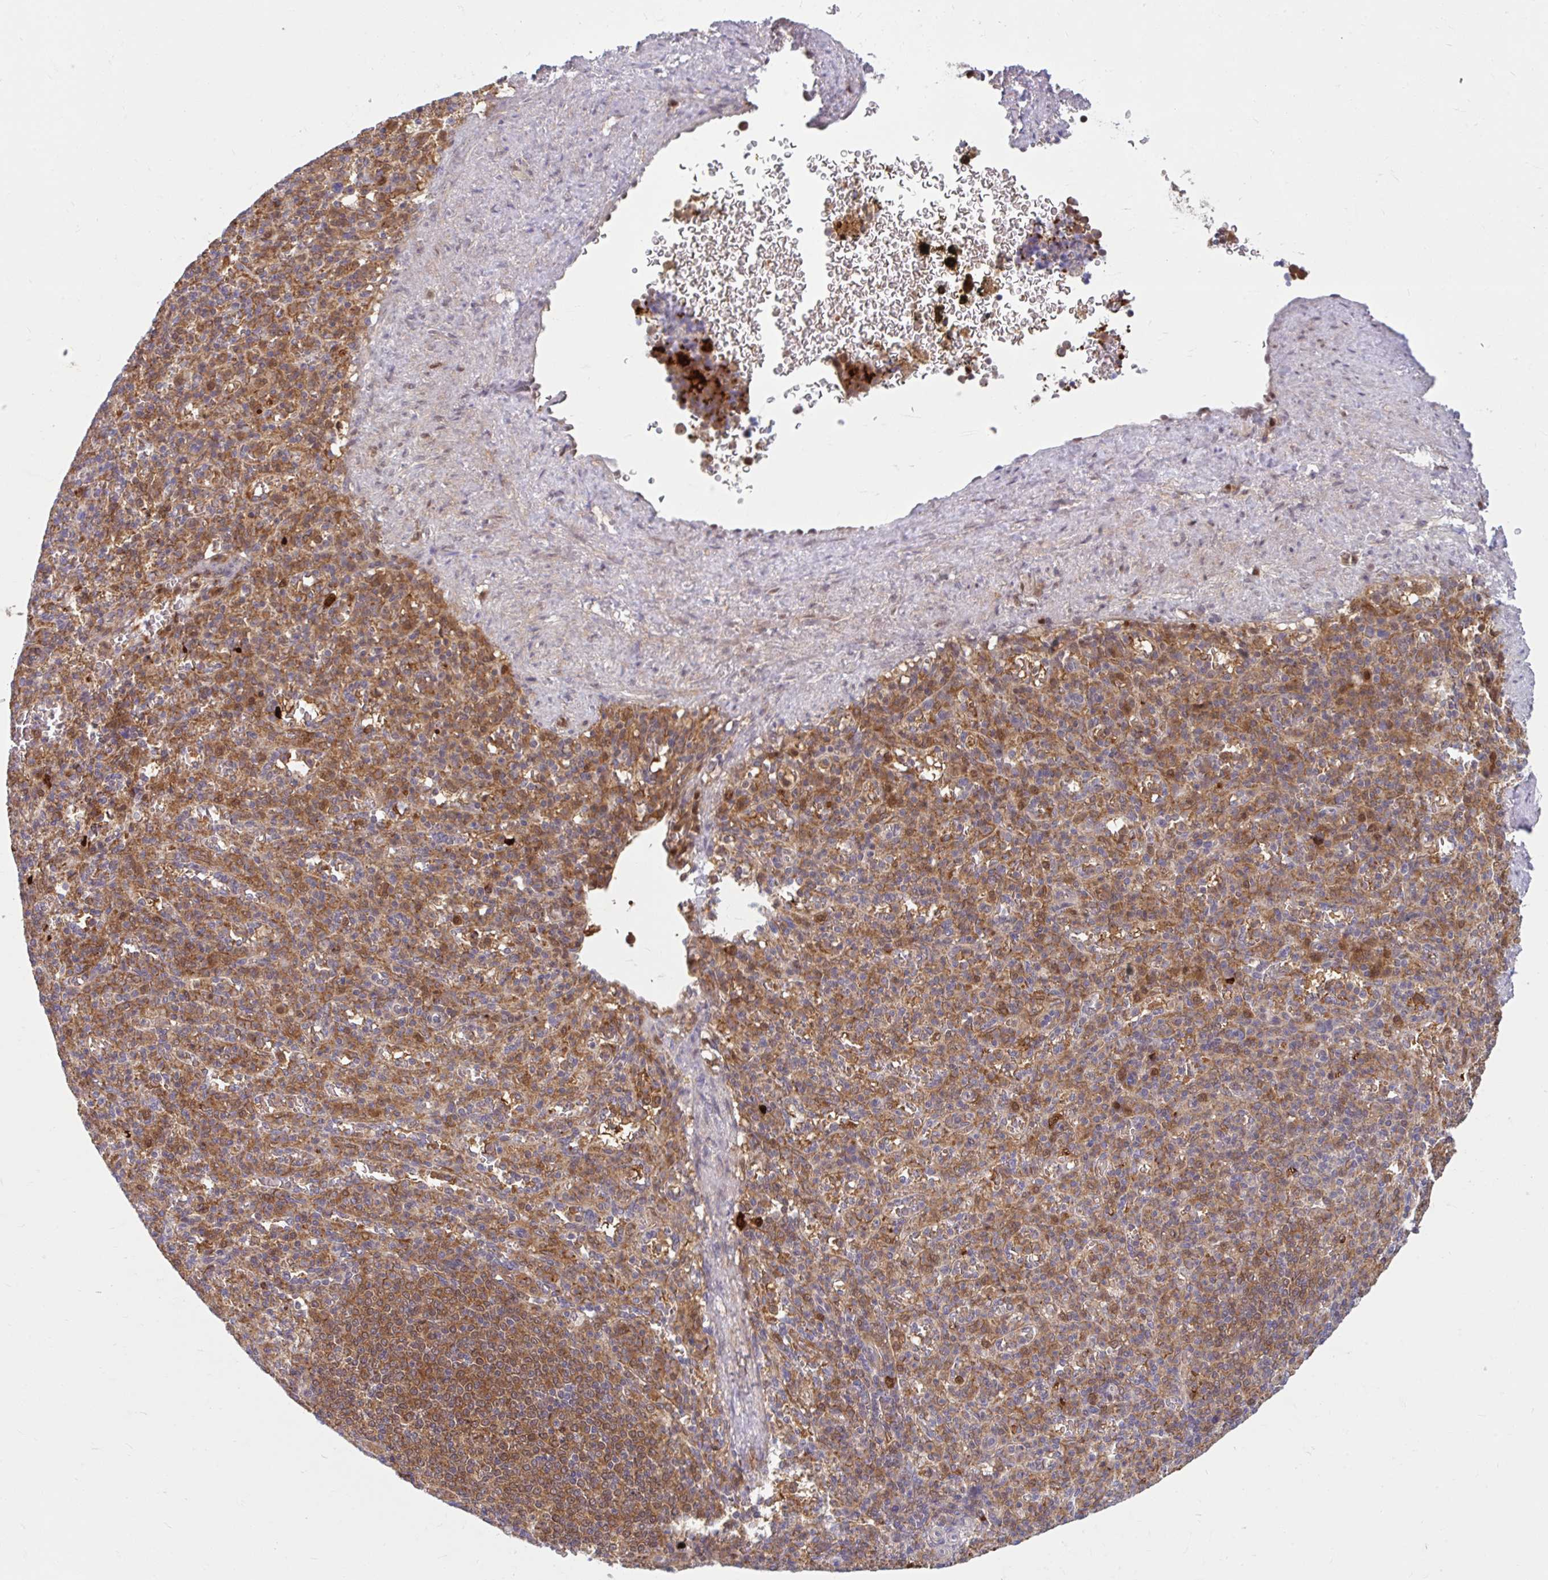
{"staining": {"intensity": "moderate", "quantity": "25%-75%", "location": "cytoplasmic/membranous"}, "tissue": "spleen", "cell_type": "Cells in red pulp", "image_type": "normal", "snomed": [{"axis": "morphology", "description": "Normal tissue, NOS"}, {"axis": "topography", "description": "Spleen"}], "caption": "Immunohistochemistry (IHC) micrograph of benign spleen: human spleen stained using immunohistochemistry displays medium levels of moderate protein expression localized specifically in the cytoplasmic/membranous of cells in red pulp, appearing as a cytoplasmic/membranous brown color.", "gene": "HMBS", "patient": {"sex": "female", "age": 74}}